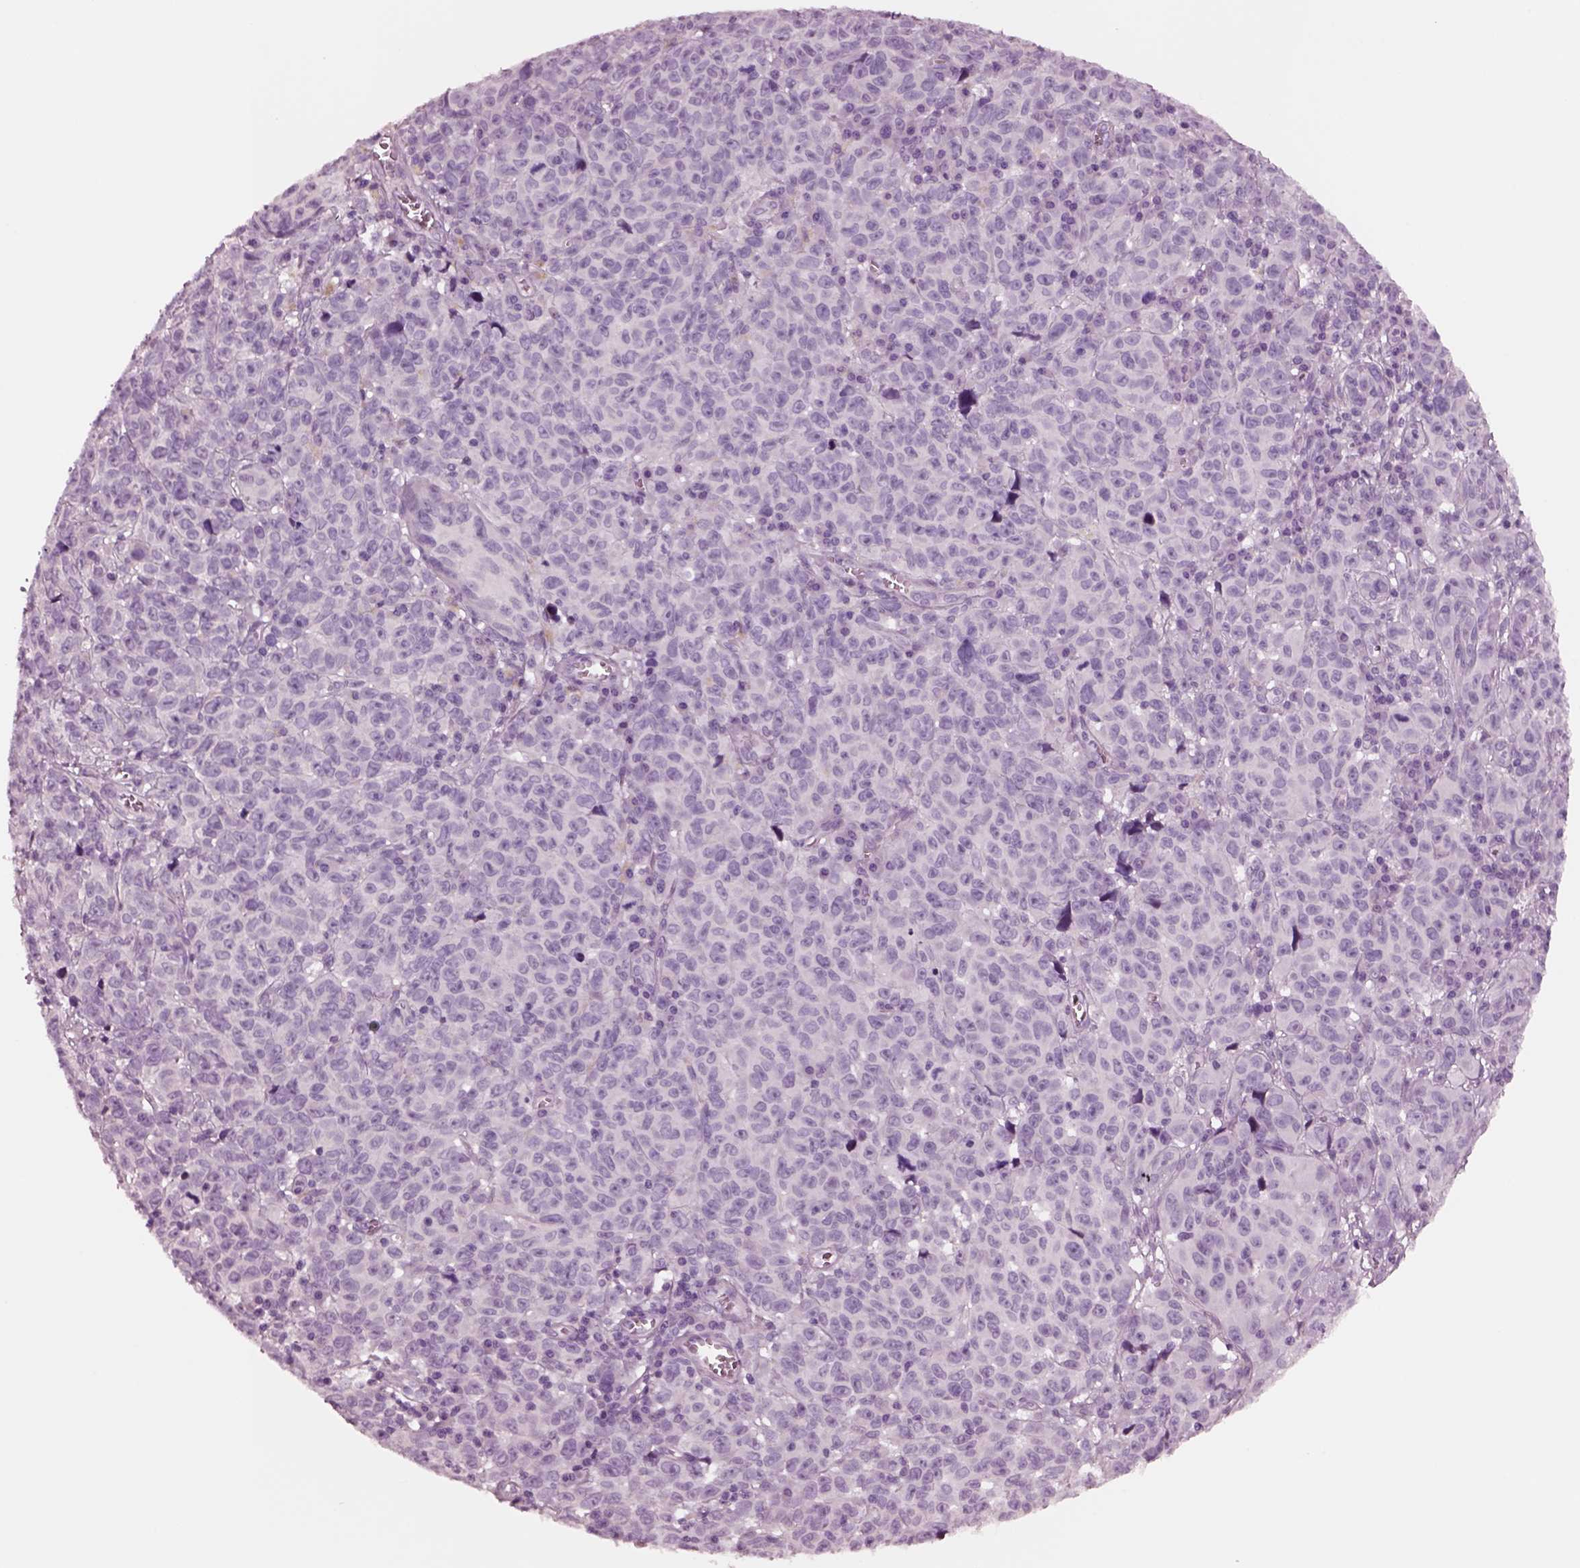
{"staining": {"intensity": "negative", "quantity": "none", "location": "none"}, "tissue": "melanoma", "cell_type": "Tumor cells", "image_type": "cancer", "snomed": [{"axis": "morphology", "description": "Malignant melanoma, NOS"}, {"axis": "topography", "description": "Vulva, labia, clitoris and Bartholin´s gland, NO"}], "caption": "Tumor cells show no significant staining in malignant melanoma. Brightfield microscopy of immunohistochemistry (IHC) stained with DAB (3,3'-diaminobenzidine) (brown) and hematoxylin (blue), captured at high magnification.", "gene": "NMRK2", "patient": {"sex": "female", "age": 75}}